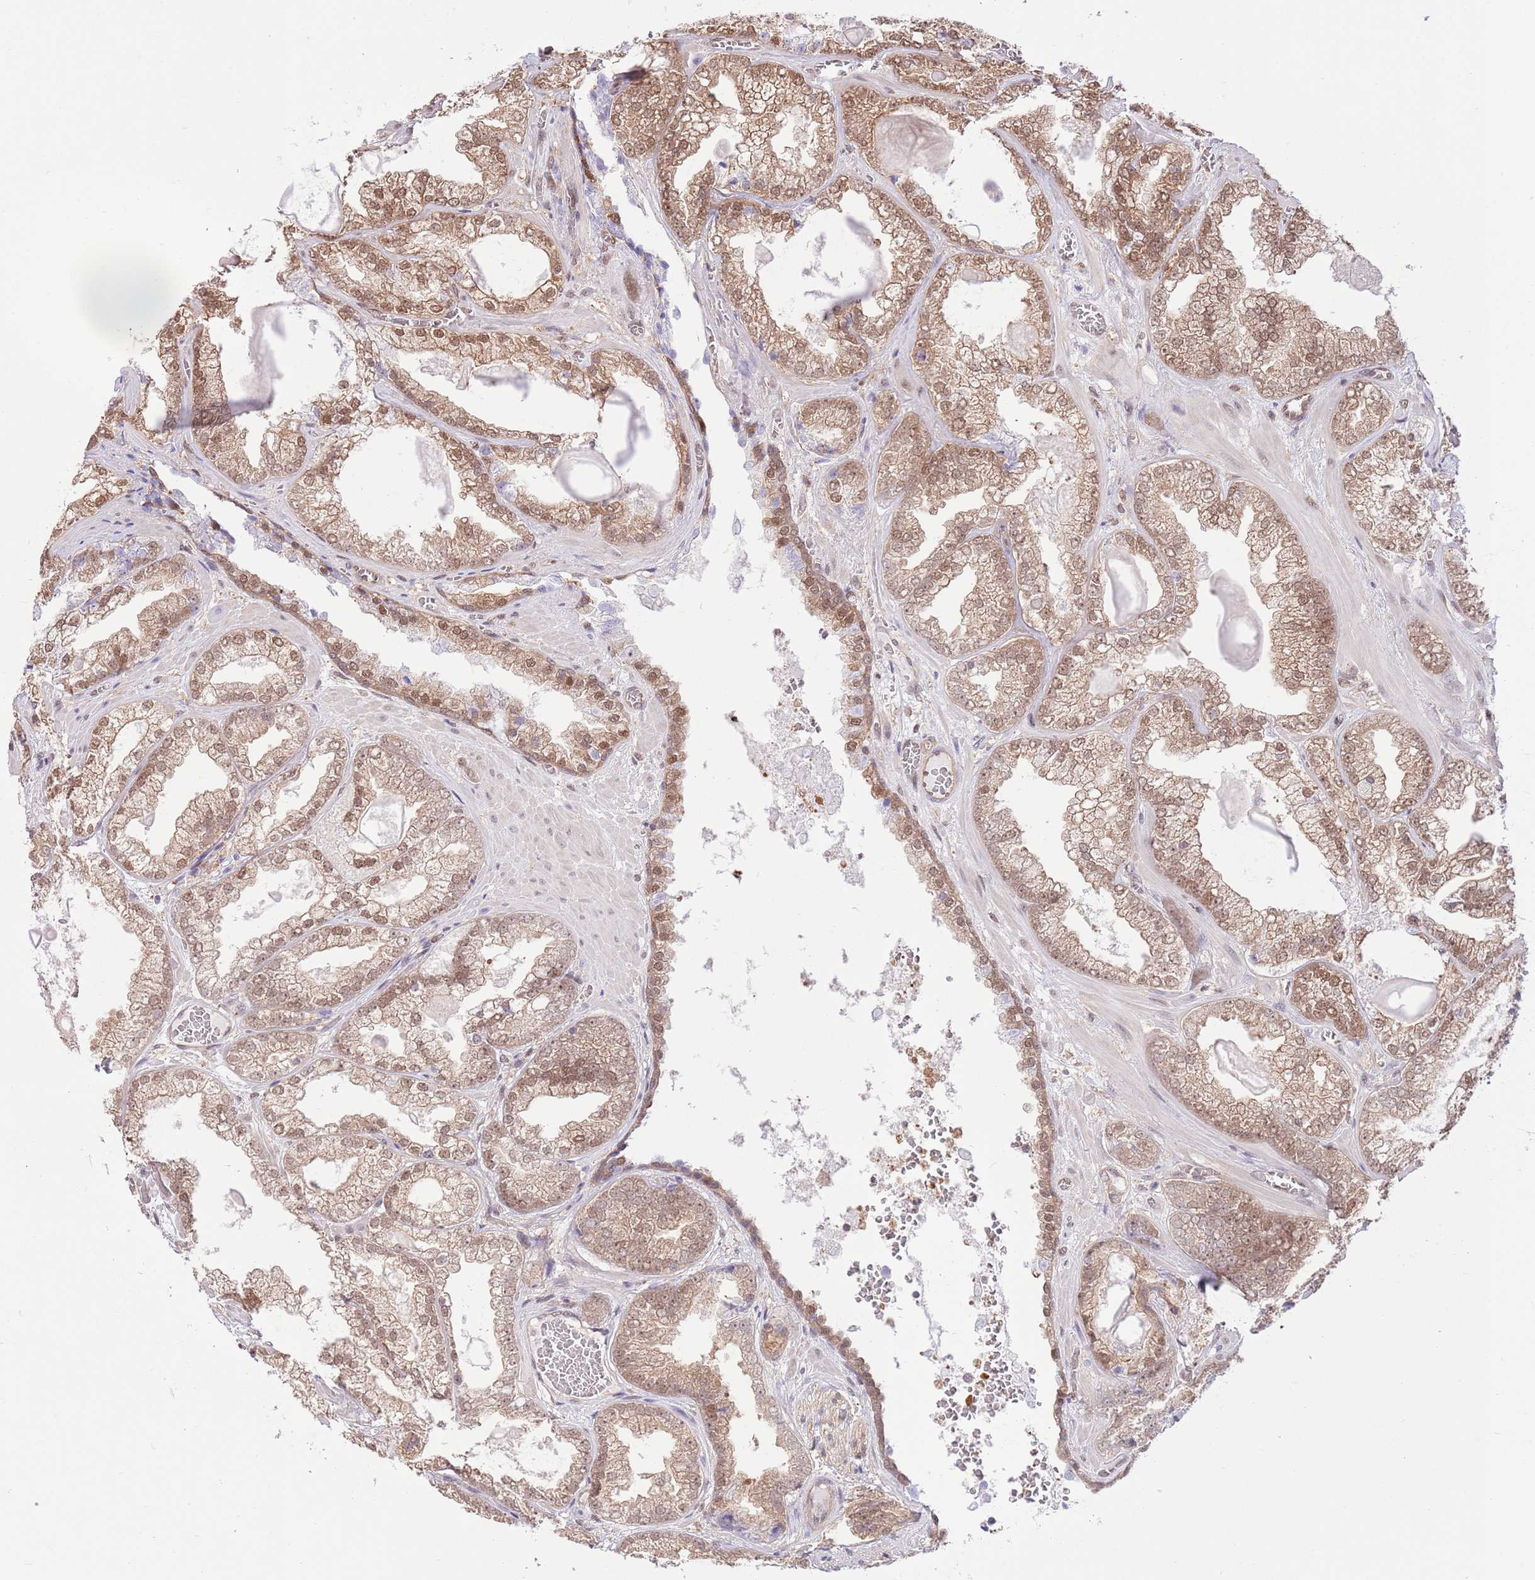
{"staining": {"intensity": "moderate", "quantity": ">75%", "location": "cytoplasmic/membranous,nuclear"}, "tissue": "prostate cancer", "cell_type": "Tumor cells", "image_type": "cancer", "snomed": [{"axis": "morphology", "description": "Adenocarcinoma, Low grade"}, {"axis": "topography", "description": "Prostate"}], "caption": "The micrograph reveals staining of low-grade adenocarcinoma (prostate), revealing moderate cytoplasmic/membranous and nuclear protein staining (brown color) within tumor cells. (Brightfield microscopy of DAB IHC at high magnification).", "gene": "NSFL1C", "patient": {"sex": "male", "age": 57}}